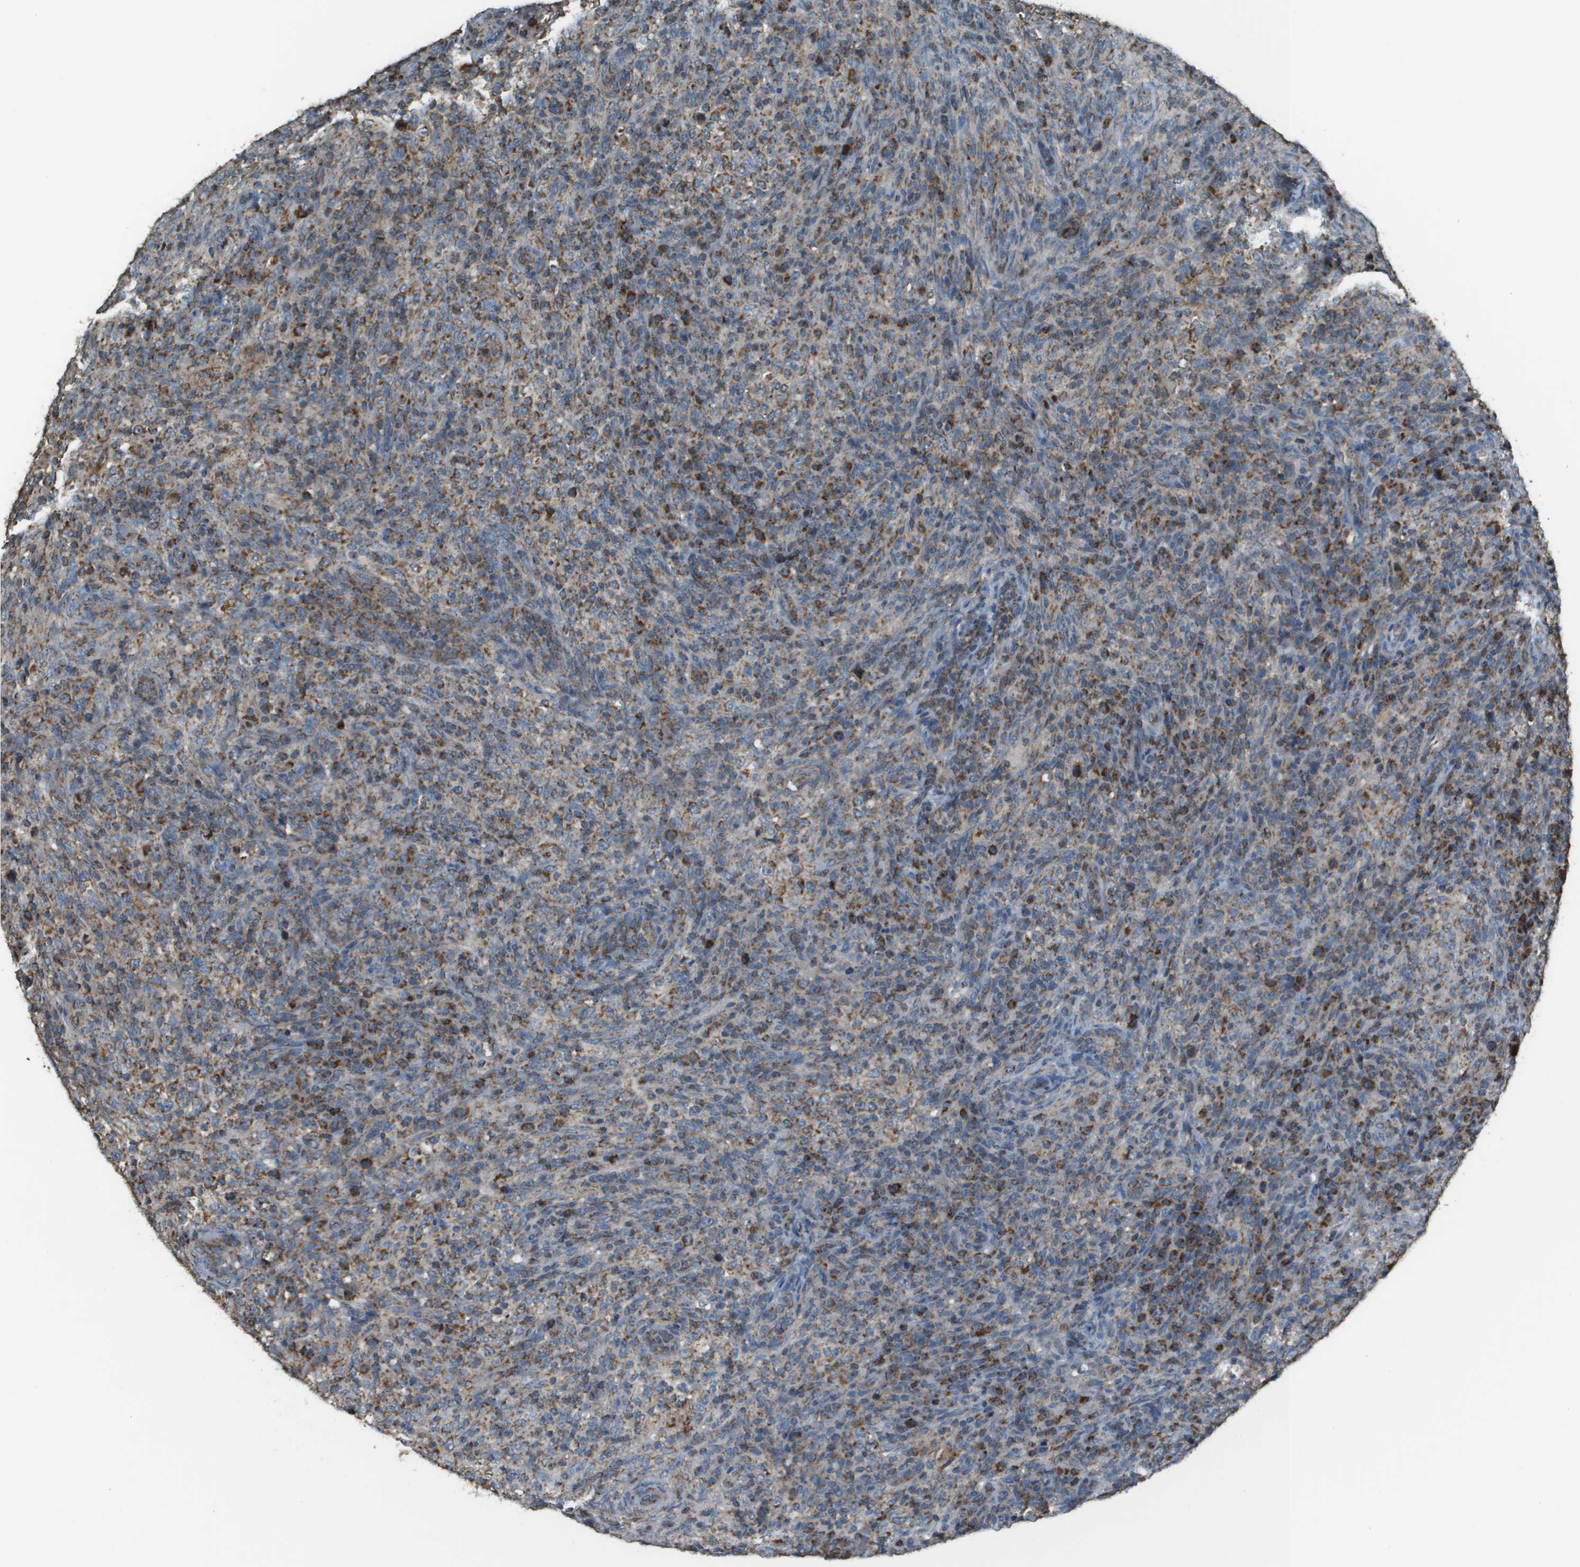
{"staining": {"intensity": "strong", "quantity": "<25%", "location": "cytoplasmic/membranous"}, "tissue": "lymphoma", "cell_type": "Tumor cells", "image_type": "cancer", "snomed": [{"axis": "morphology", "description": "Malignant lymphoma, non-Hodgkin's type, High grade"}, {"axis": "topography", "description": "Lymph node"}], "caption": "Tumor cells demonstrate medium levels of strong cytoplasmic/membranous expression in approximately <25% of cells in human lymphoma.", "gene": "FH", "patient": {"sex": "female", "age": 76}}